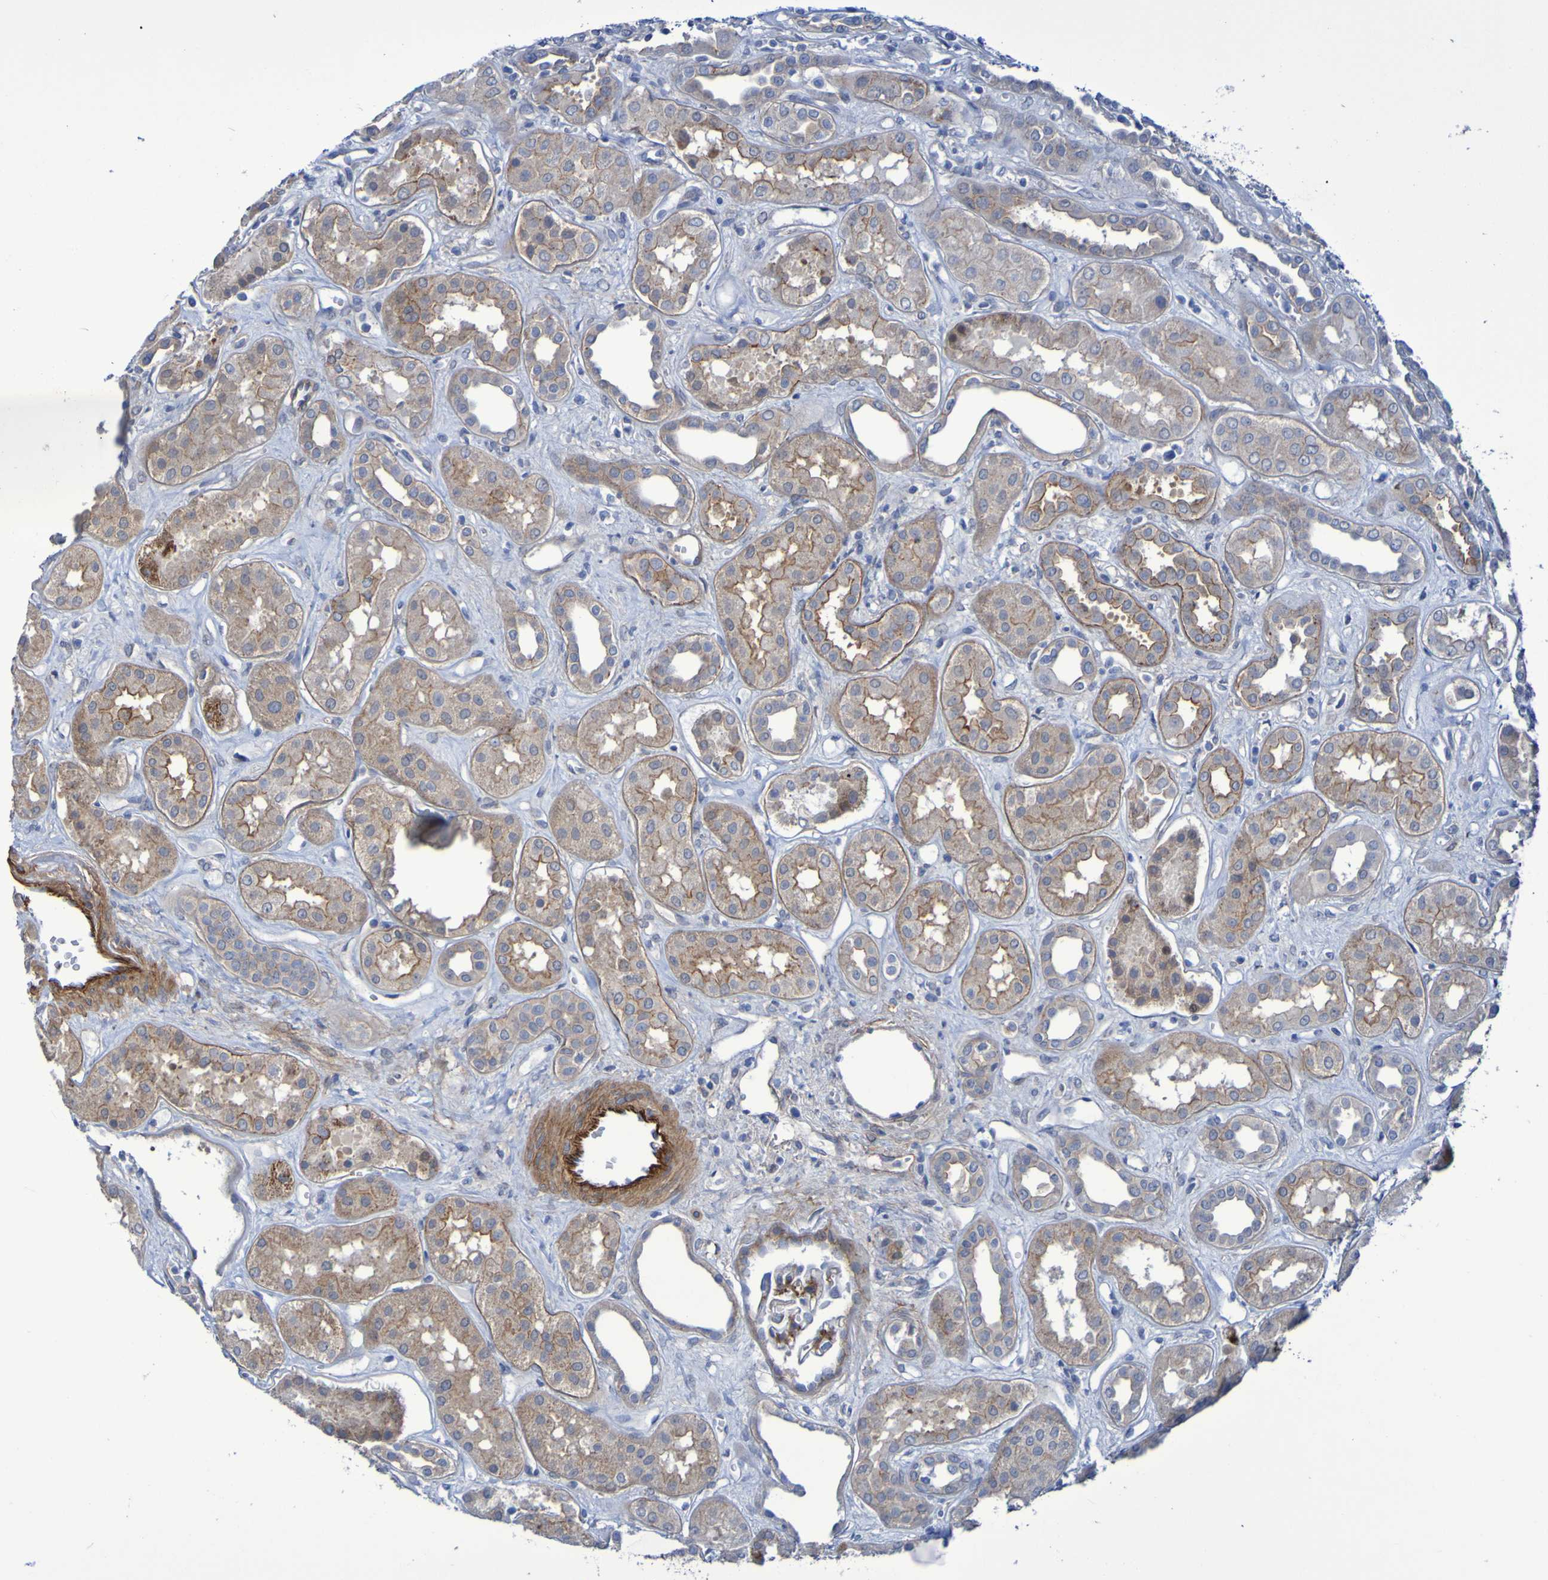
{"staining": {"intensity": "moderate", "quantity": "25%-75%", "location": "cytoplasmic/membranous"}, "tissue": "kidney", "cell_type": "Cells in glomeruli", "image_type": "normal", "snomed": [{"axis": "morphology", "description": "Normal tissue, NOS"}, {"axis": "topography", "description": "Kidney"}], "caption": "Kidney was stained to show a protein in brown. There is medium levels of moderate cytoplasmic/membranous expression in approximately 25%-75% of cells in glomeruli. The protein of interest is stained brown, and the nuclei are stained in blue (DAB (3,3'-diaminobenzidine) IHC with brightfield microscopy, high magnification).", "gene": "LPP", "patient": {"sex": "male", "age": 59}}